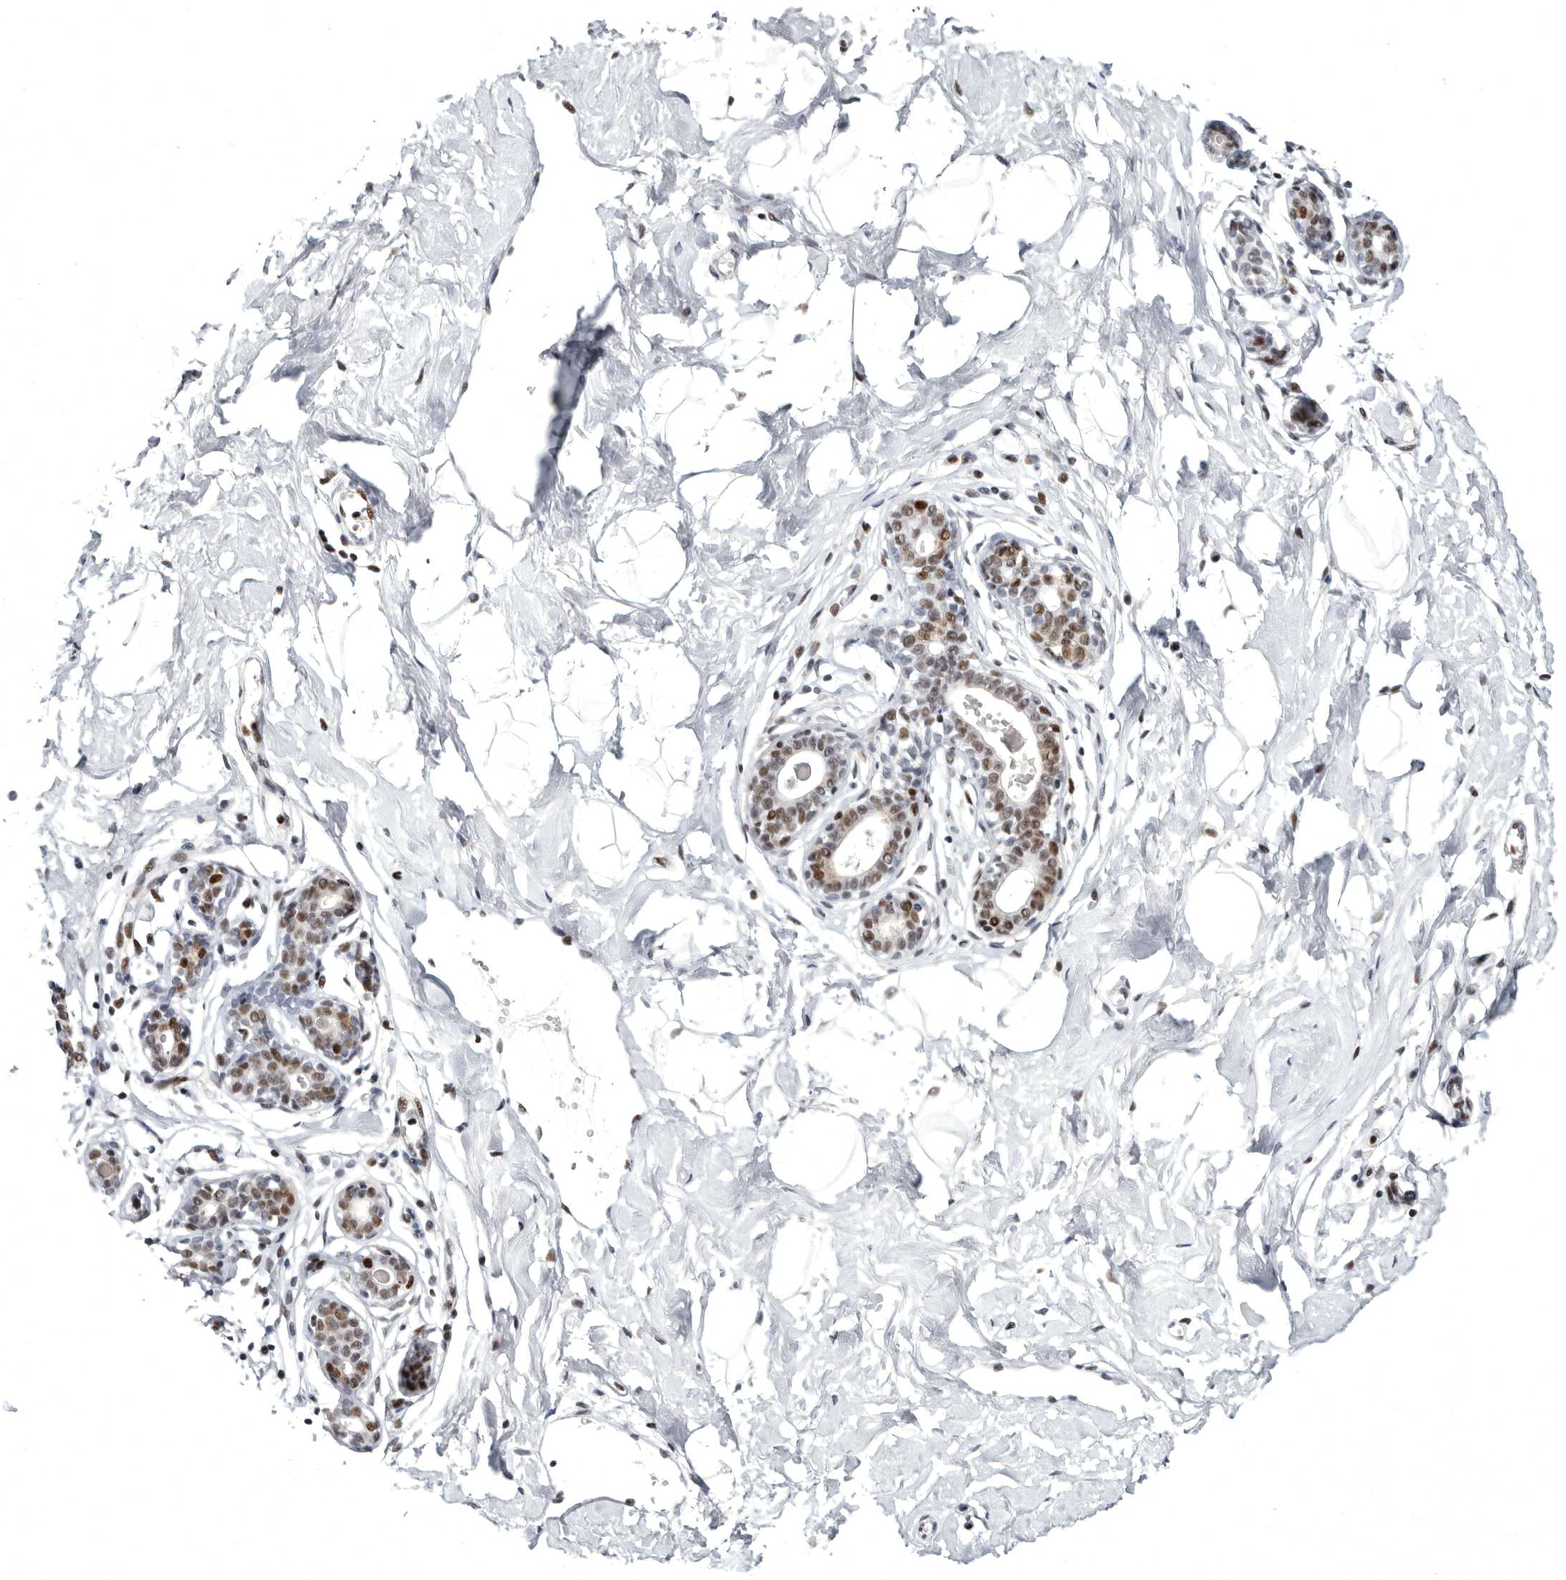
{"staining": {"intensity": "negative", "quantity": "none", "location": "none"}, "tissue": "breast", "cell_type": "Adipocytes", "image_type": "normal", "snomed": [{"axis": "morphology", "description": "Normal tissue, NOS"}, {"axis": "morphology", "description": "Adenoma, NOS"}, {"axis": "topography", "description": "Breast"}], "caption": "The photomicrograph displays no significant staining in adipocytes of breast.", "gene": "WRAP73", "patient": {"sex": "female", "age": 23}}